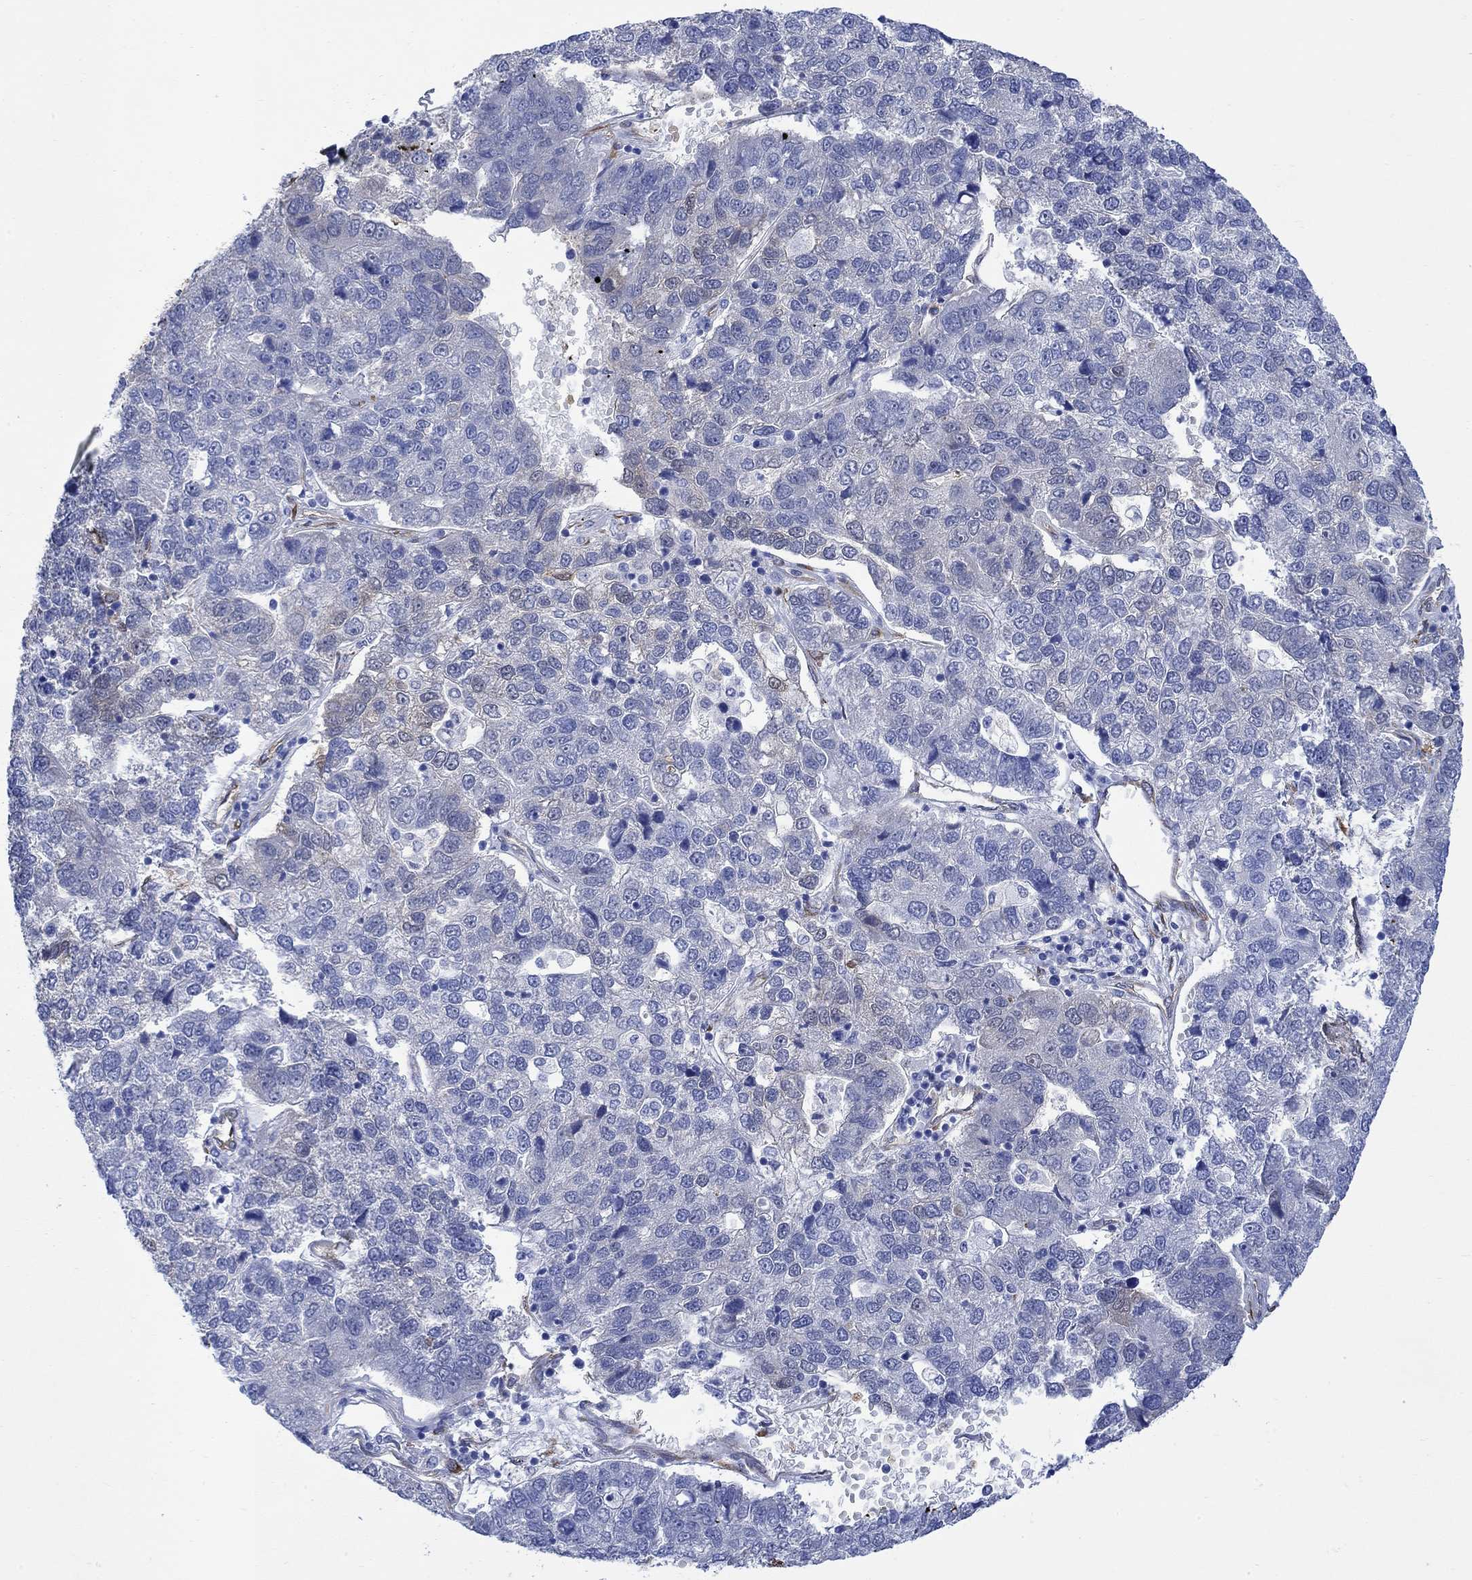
{"staining": {"intensity": "negative", "quantity": "none", "location": "none"}, "tissue": "pancreatic cancer", "cell_type": "Tumor cells", "image_type": "cancer", "snomed": [{"axis": "morphology", "description": "Adenocarcinoma, NOS"}, {"axis": "topography", "description": "Pancreas"}], "caption": "Pancreatic adenocarcinoma was stained to show a protein in brown. There is no significant staining in tumor cells.", "gene": "TGM2", "patient": {"sex": "female", "age": 61}}